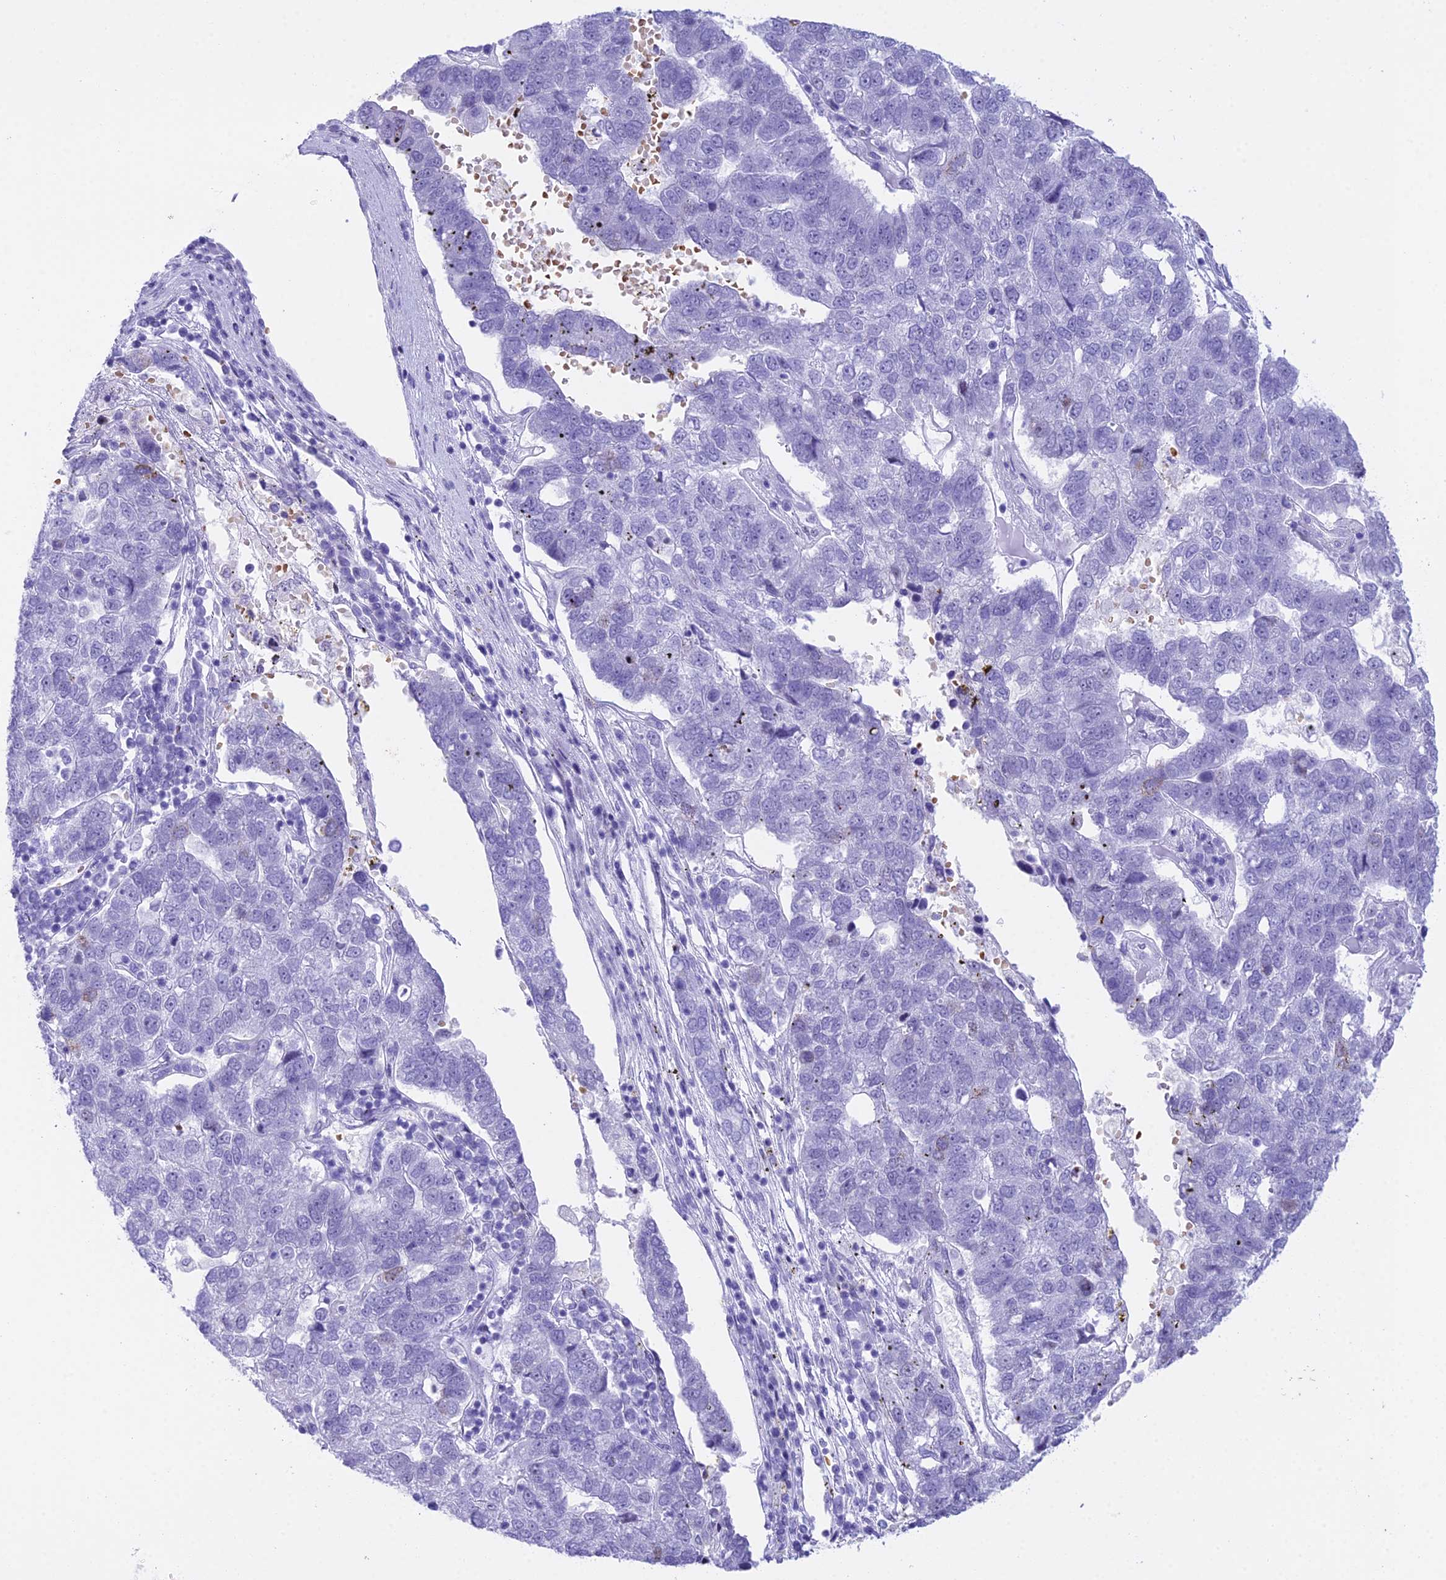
{"staining": {"intensity": "negative", "quantity": "none", "location": "none"}, "tissue": "pancreatic cancer", "cell_type": "Tumor cells", "image_type": "cancer", "snomed": [{"axis": "morphology", "description": "Adenocarcinoma, NOS"}, {"axis": "topography", "description": "Pancreas"}], "caption": "Histopathology image shows no protein staining in tumor cells of pancreatic adenocarcinoma tissue.", "gene": "RNPS1", "patient": {"sex": "female", "age": 61}}